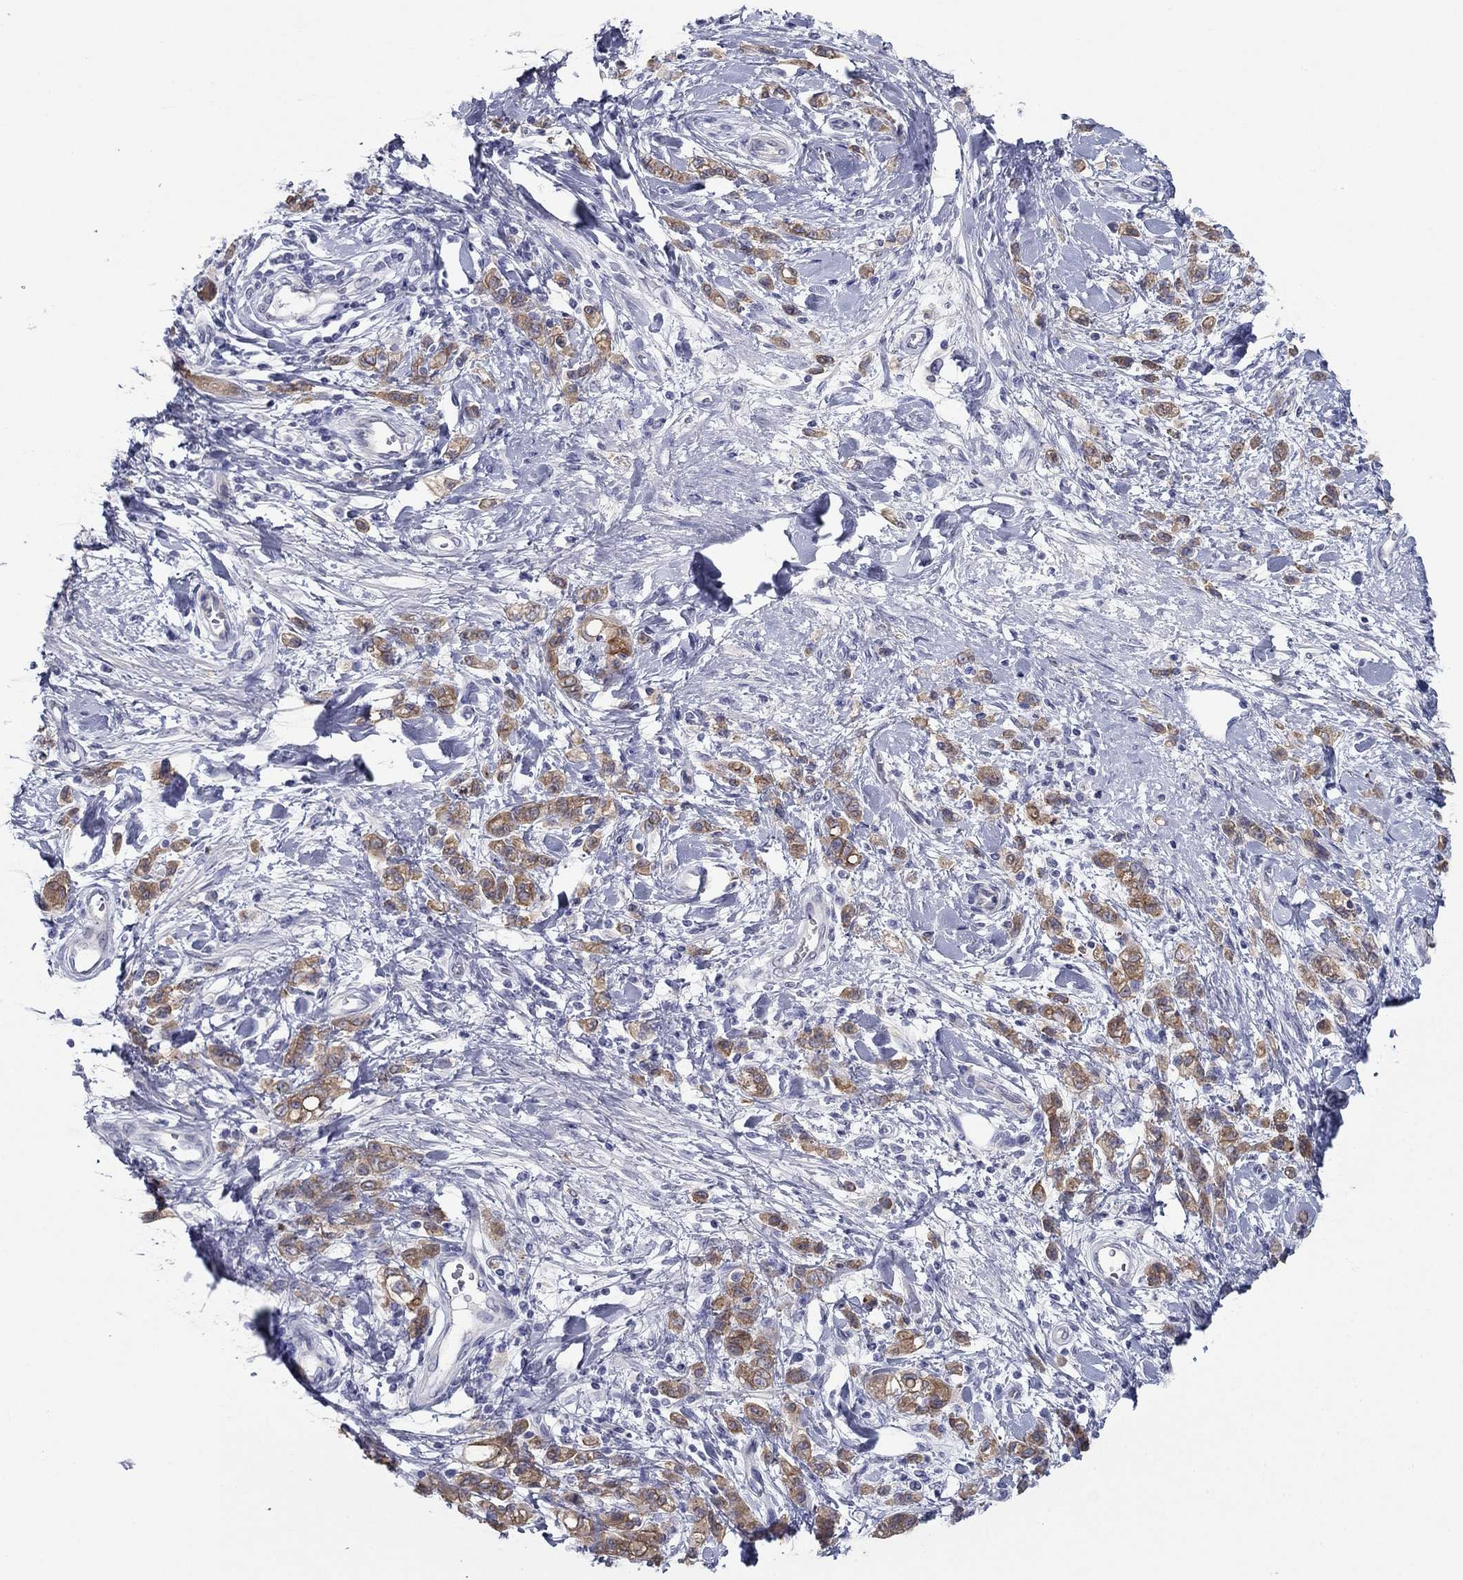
{"staining": {"intensity": "moderate", "quantity": ">75%", "location": "cytoplasmic/membranous"}, "tissue": "stomach cancer", "cell_type": "Tumor cells", "image_type": "cancer", "snomed": [{"axis": "morphology", "description": "Adenocarcinoma, NOS"}, {"axis": "topography", "description": "Stomach"}], "caption": "Moderate cytoplasmic/membranous protein expression is identified in about >75% of tumor cells in stomach cancer.", "gene": "PLS1", "patient": {"sex": "male", "age": 77}}